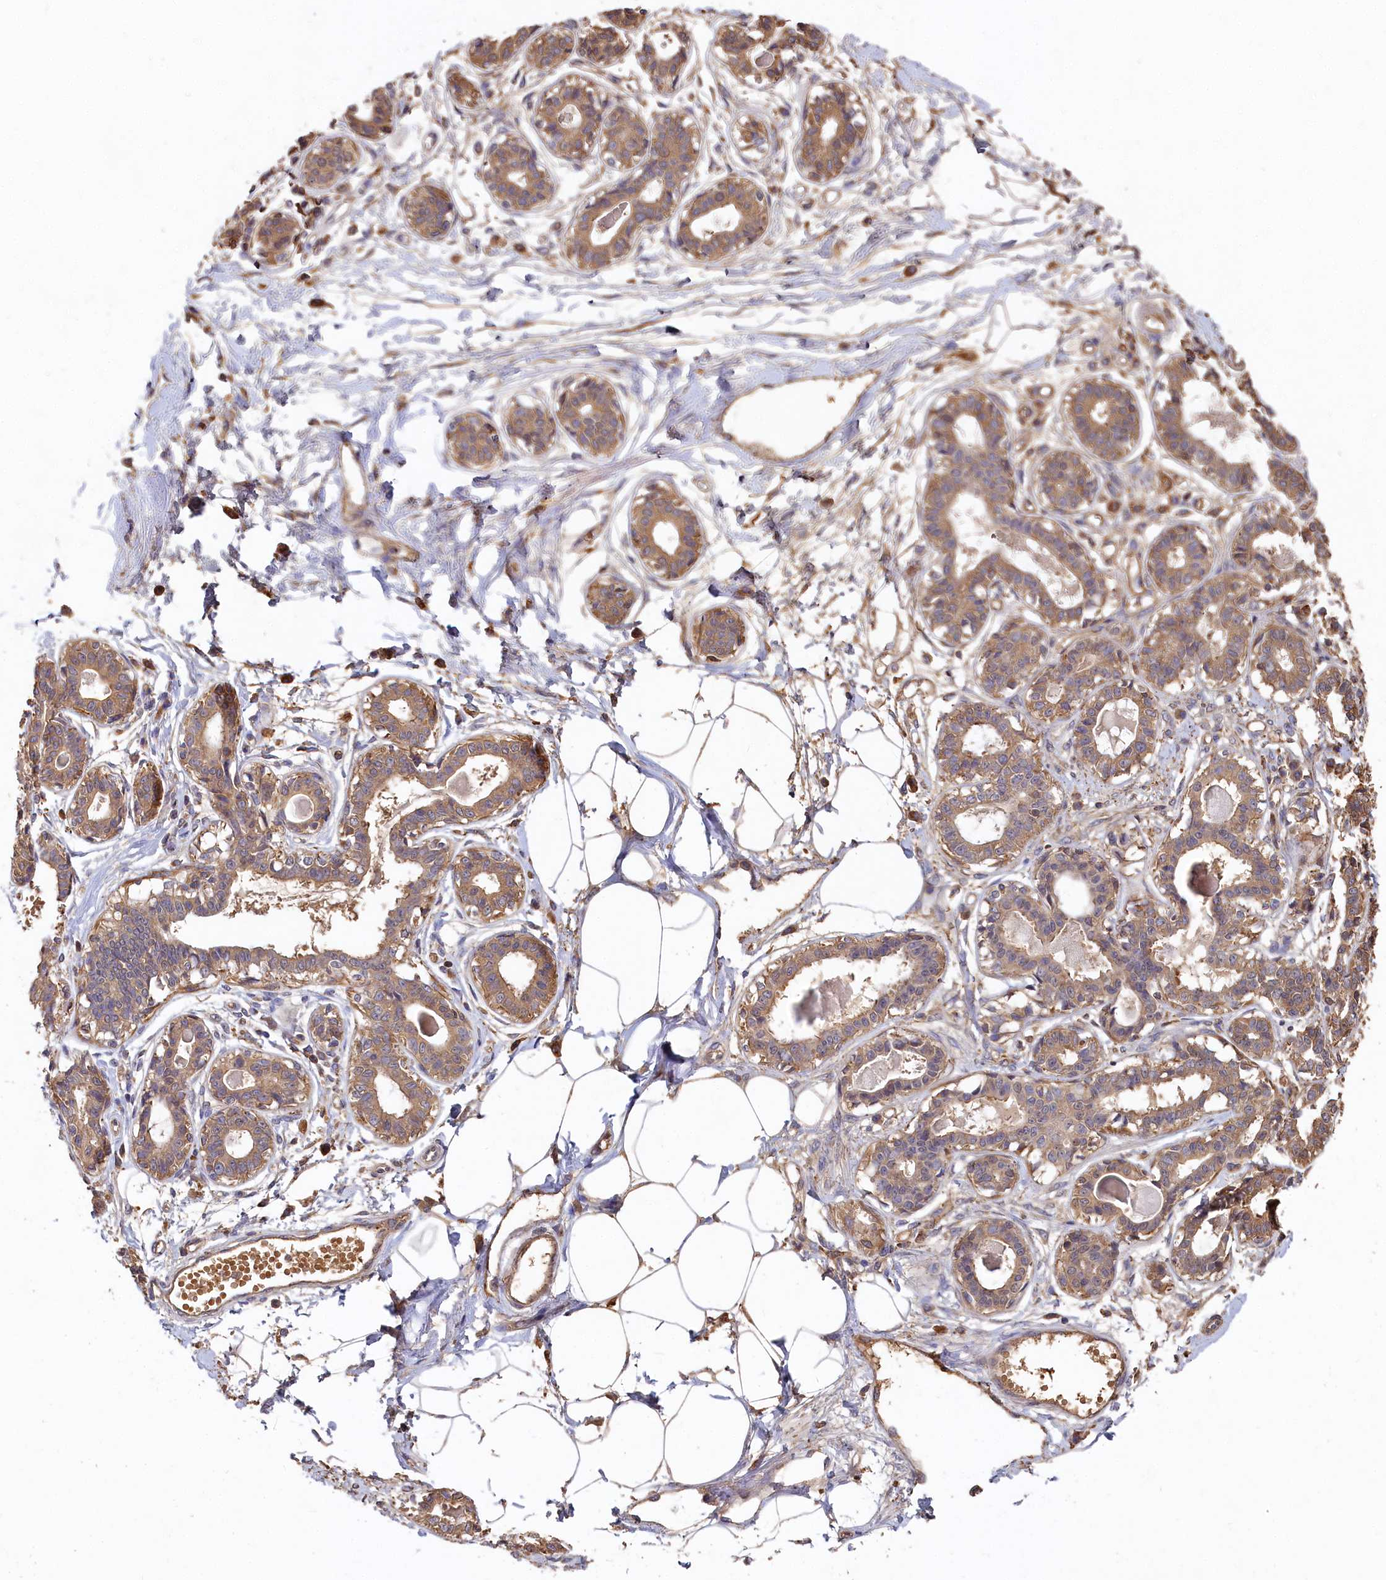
{"staining": {"intensity": "weak", "quantity": ">75%", "location": "cytoplasmic/membranous"}, "tissue": "breast", "cell_type": "Adipocytes", "image_type": "normal", "snomed": [{"axis": "morphology", "description": "Normal tissue, NOS"}, {"axis": "topography", "description": "Breast"}], "caption": "Breast stained for a protein (brown) shows weak cytoplasmic/membranous positive positivity in approximately >75% of adipocytes.", "gene": "DHRS11", "patient": {"sex": "female", "age": 45}}